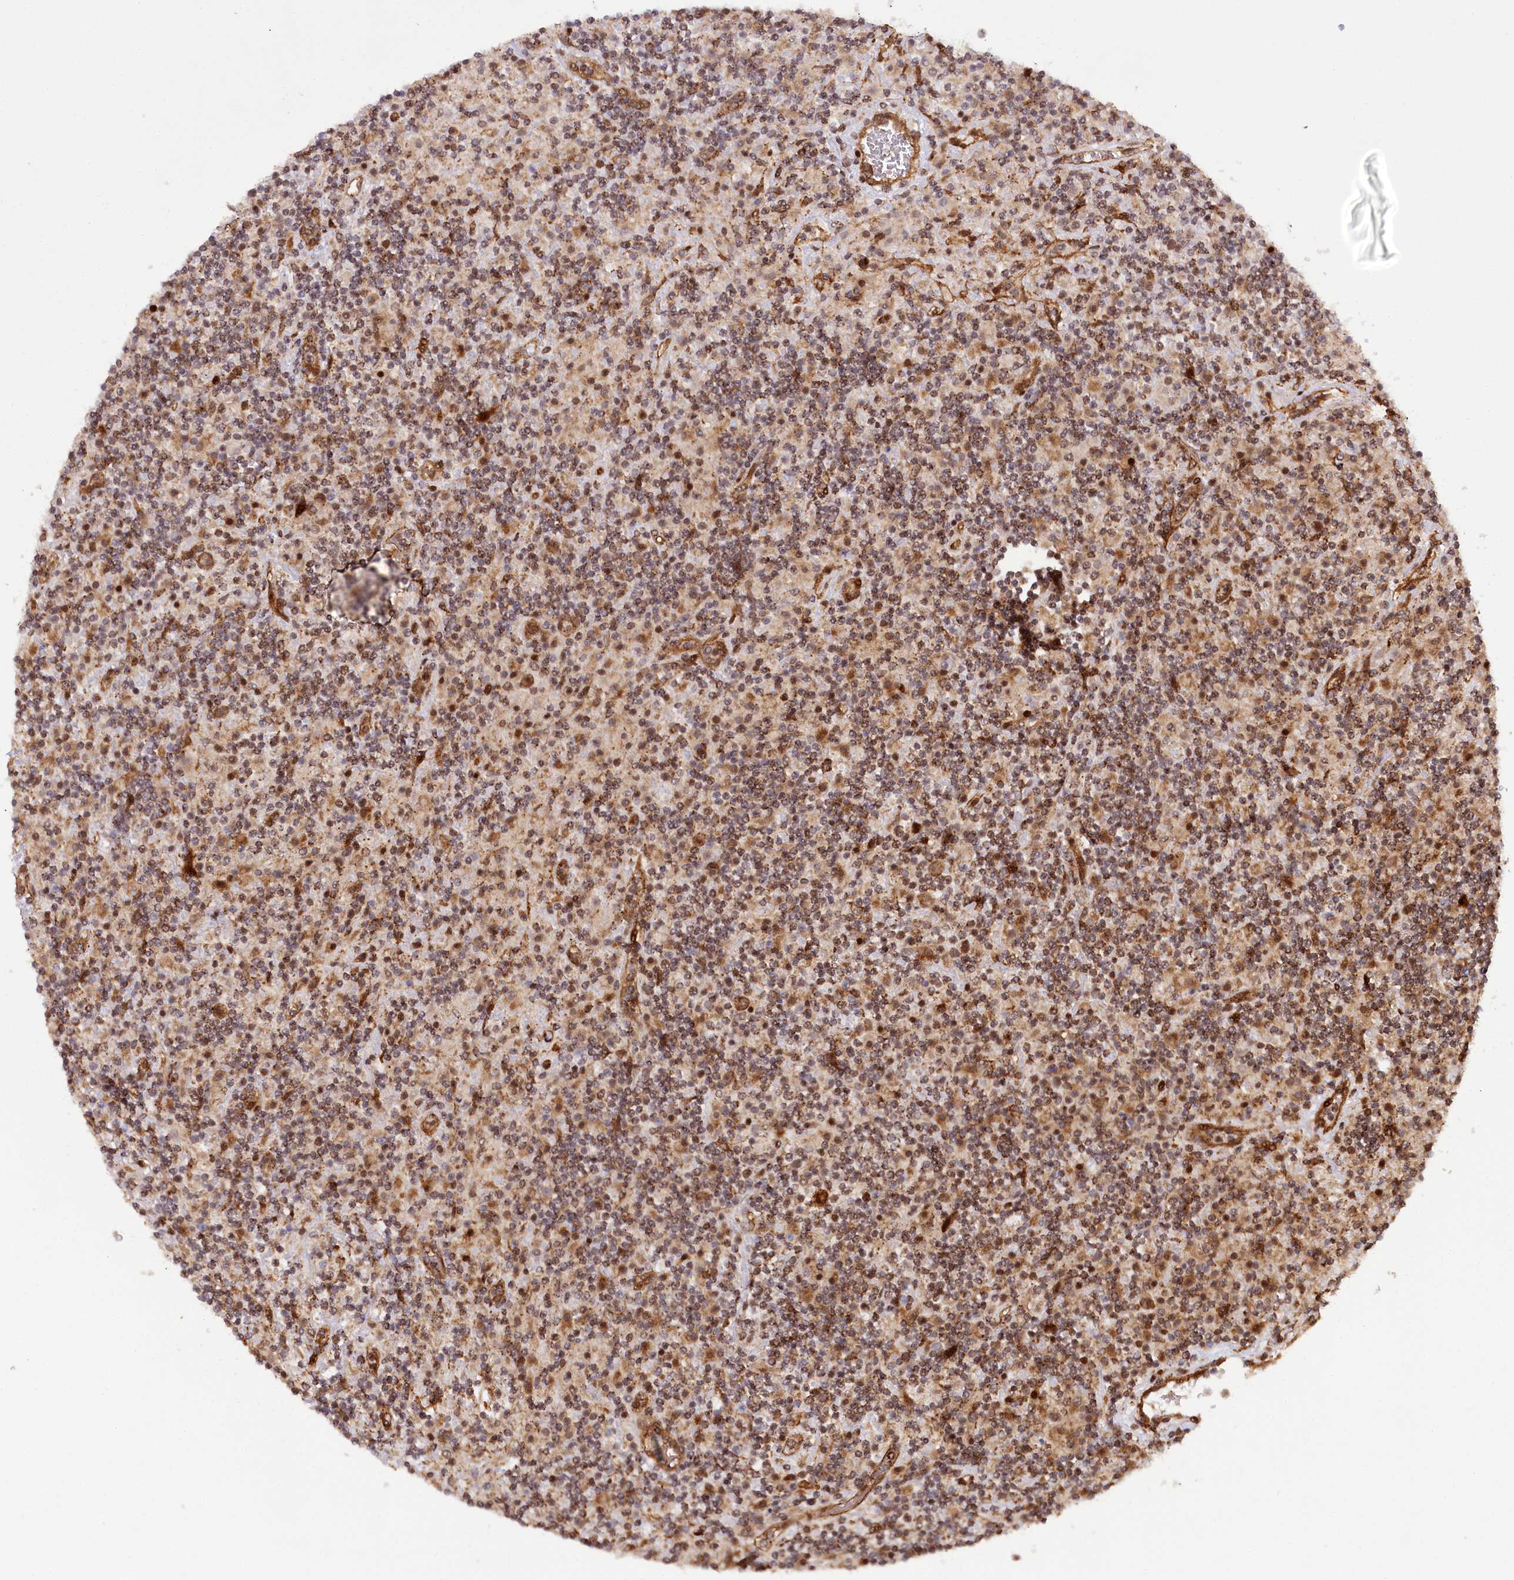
{"staining": {"intensity": "moderate", "quantity": "25%-75%", "location": "cytoplasmic/membranous,nuclear"}, "tissue": "lymphoma", "cell_type": "Tumor cells", "image_type": "cancer", "snomed": [{"axis": "morphology", "description": "Hodgkin's disease, NOS"}, {"axis": "topography", "description": "Lymph node"}], "caption": "Approximately 25%-75% of tumor cells in Hodgkin's disease reveal moderate cytoplasmic/membranous and nuclear protein positivity as visualized by brown immunohistochemical staining.", "gene": "COPG1", "patient": {"sex": "male", "age": 70}}